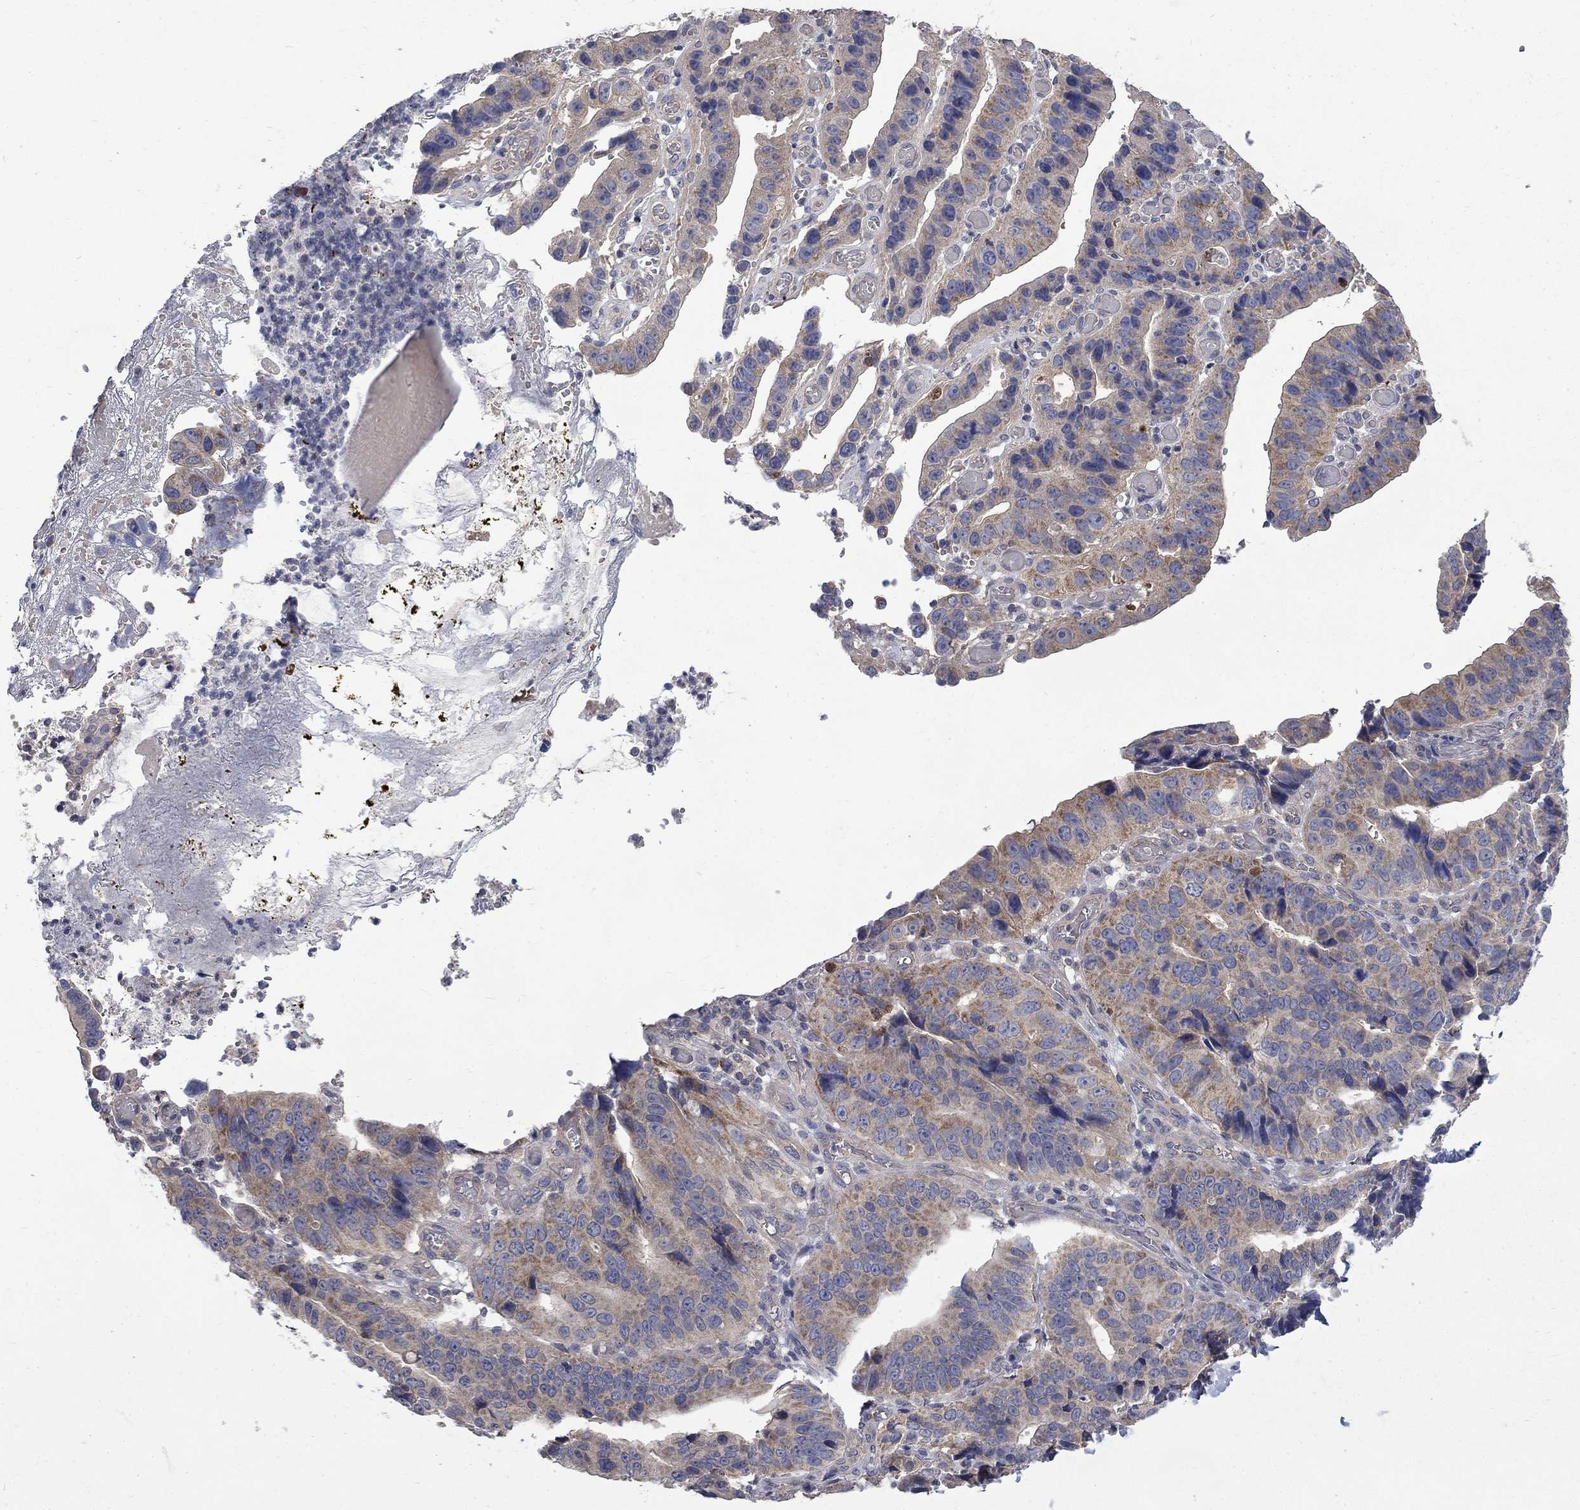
{"staining": {"intensity": "moderate", "quantity": "<25%", "location": "cytoplasmic/membranous"}, "tissue": "stomach cancer", "cell_type": "Tumor cells", "image_type": "cancer", "snomed": [{"axis": "morphology", "description": "Adenocarcinoma, NOS"}, {"axis": "topography", "description": "Stomach"}], "caption": "The micrograph displays staining of stomach adenocarcinoma, revealing moderate cytoplasmic/membranous protein staining (brown color) within tumor cells.", "gene": "HSPA12A", "patient": {"sex": "male", "age": 84}}